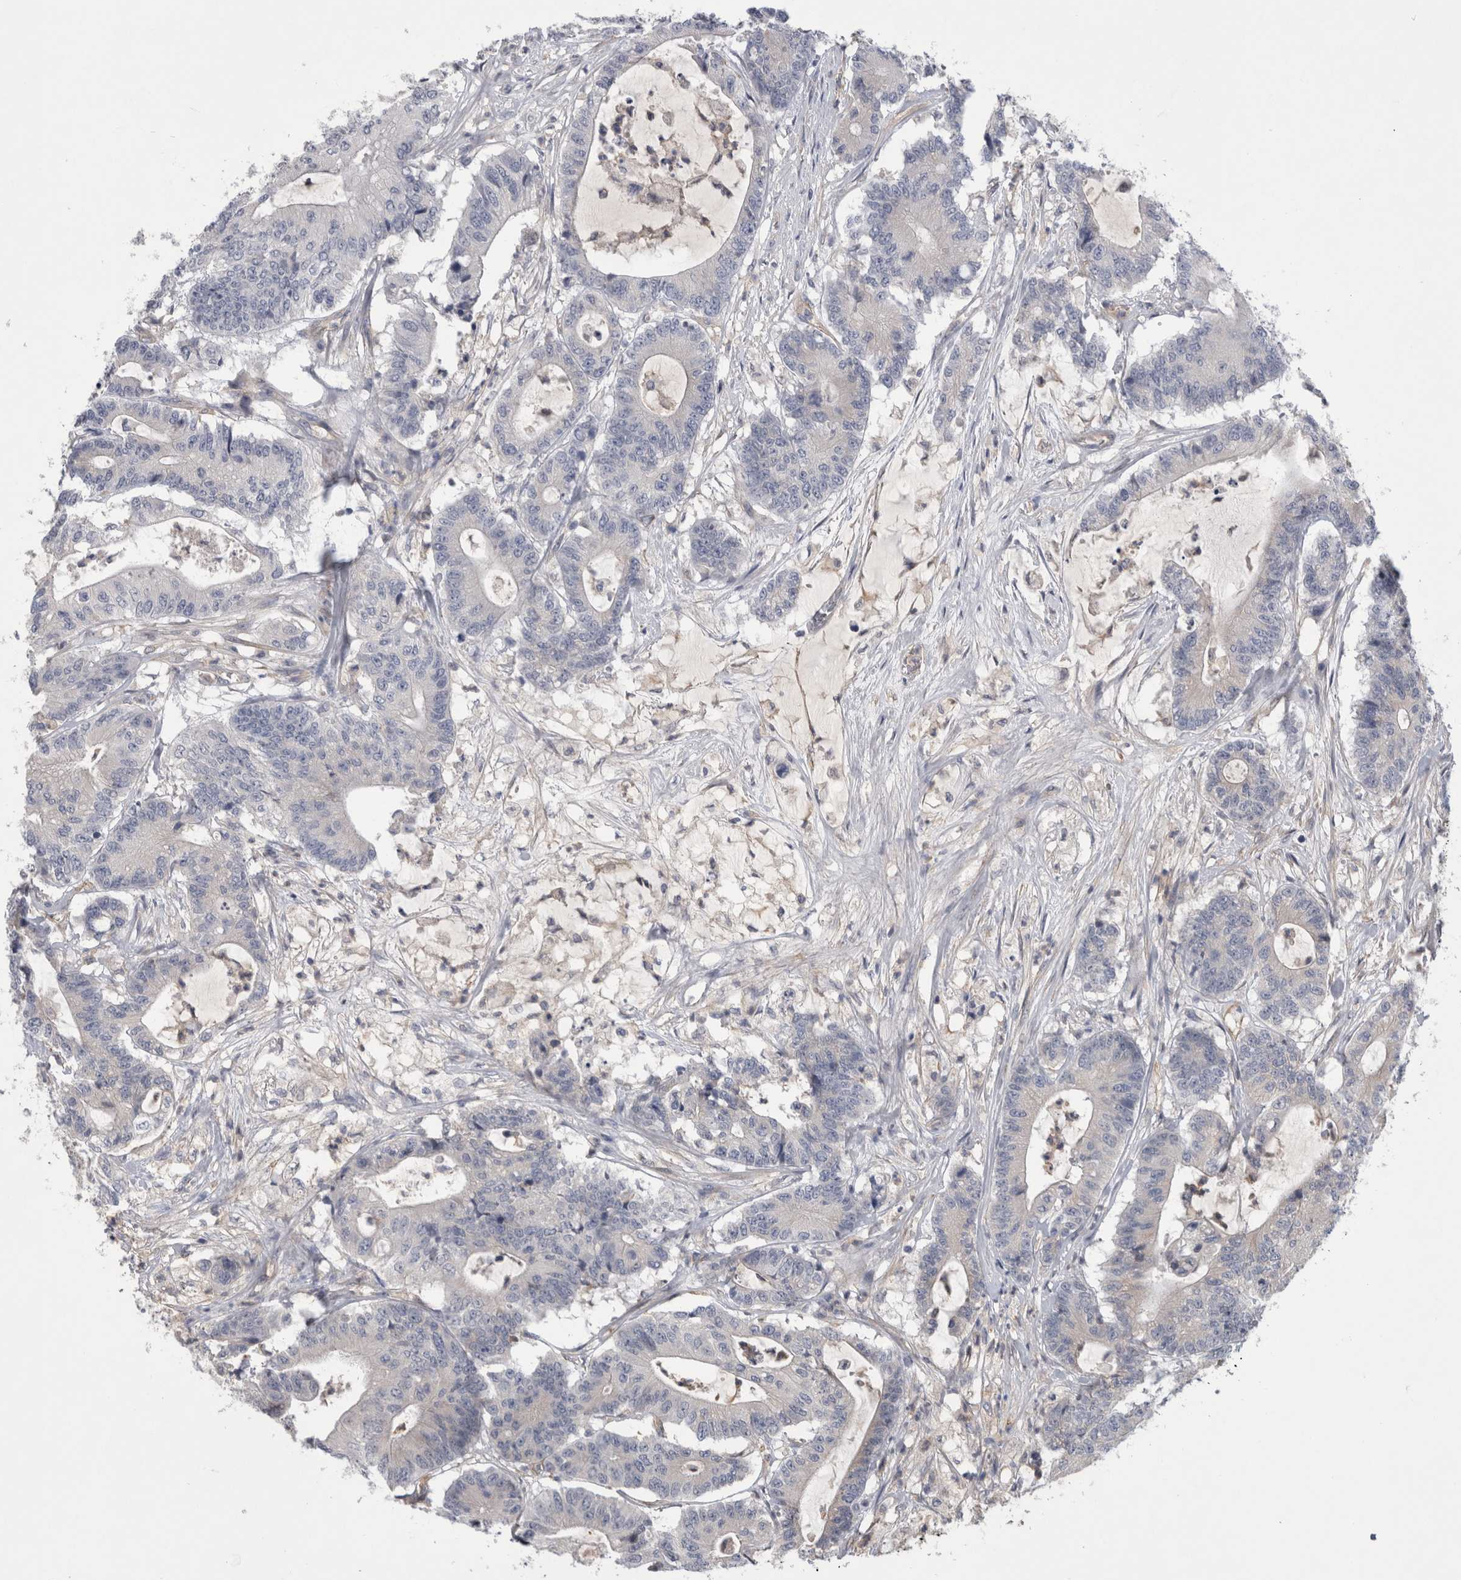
{"staining": {"intensity": "negative", "quantity": "none", "location": "none"}, "tissue": "colorectal cancer", "cell_type": "Tumor cells", "image_type": "cancer", "snomed": [{"axis": "morphology", "description": "Adenocarcinoma, NOS"}, {"axis": "topography", "description": "Colon"}], "caption": "High magnification brightfield microscopy of colorectal cancer stained with DAB (3,3'-diaminobenzidine) (brown) and counterstained with hematoxylin (blue): tumor cells show no significant expression.", "gene": "ANKFY1", "patient": {"sex": "female", "age": 84}}